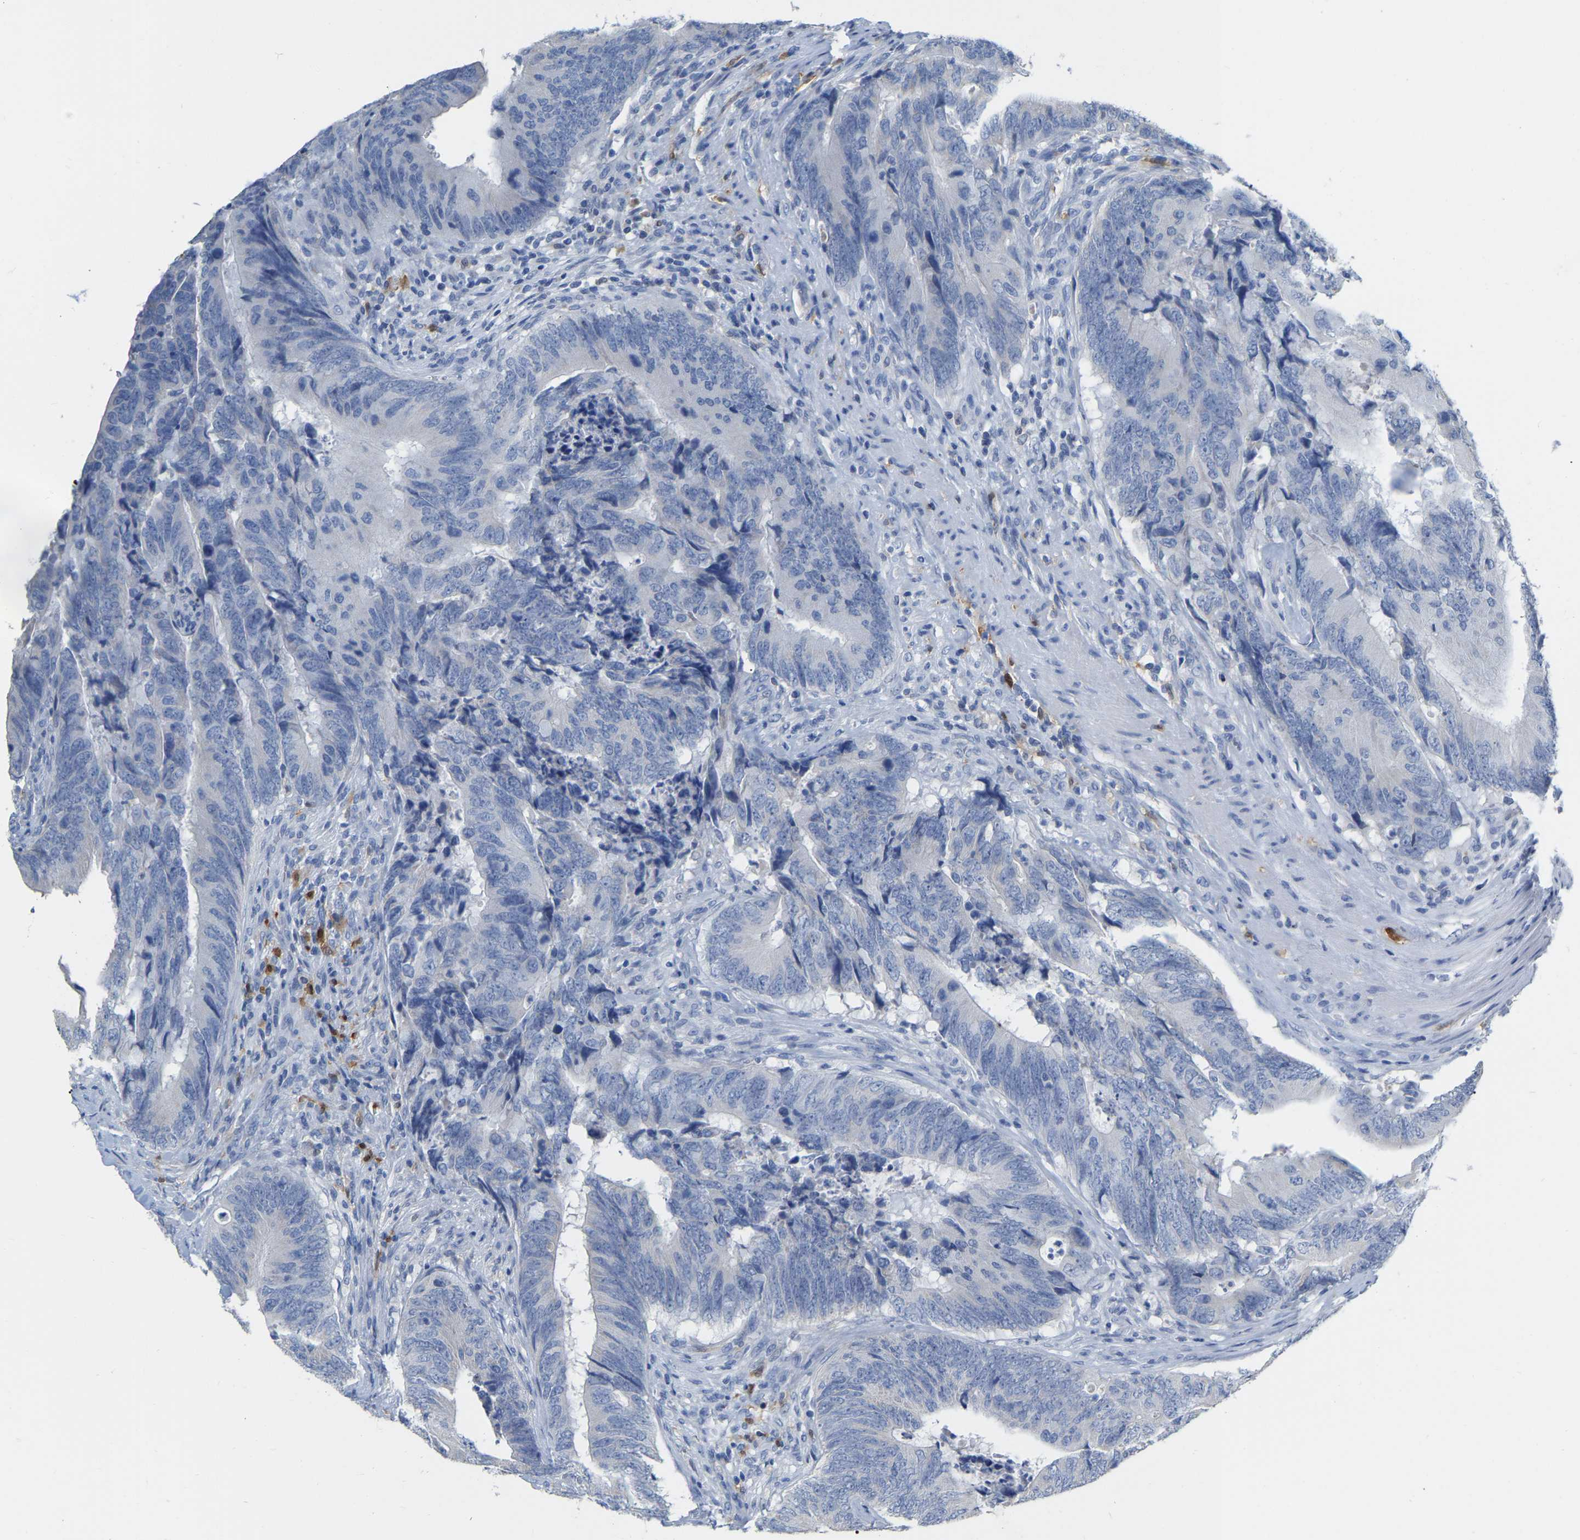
{"staining": {"intensity": "negative", "quantity": "none", "location": "none"}, "tissue": "colorectal cancer", "cell_type": "Tumor cells", "image_type": "cancer", "snomed": [{"axis": "morphology", "description": "Normal tissue, NOS"}, {"axis": "morphology", "description": "Adenocarcinoma, NOS"}, {"axis": "topography", "description": "Colon"}], "caption": "High magnification brightfield microscopy of colorectal adenocarcinoma stained with DAB (brown) and counterstained with hematoxylin (blue): tumor cells show no significant staining.", "gene": "ULBP2", "patient": {"sex": "male", "age": 56}}